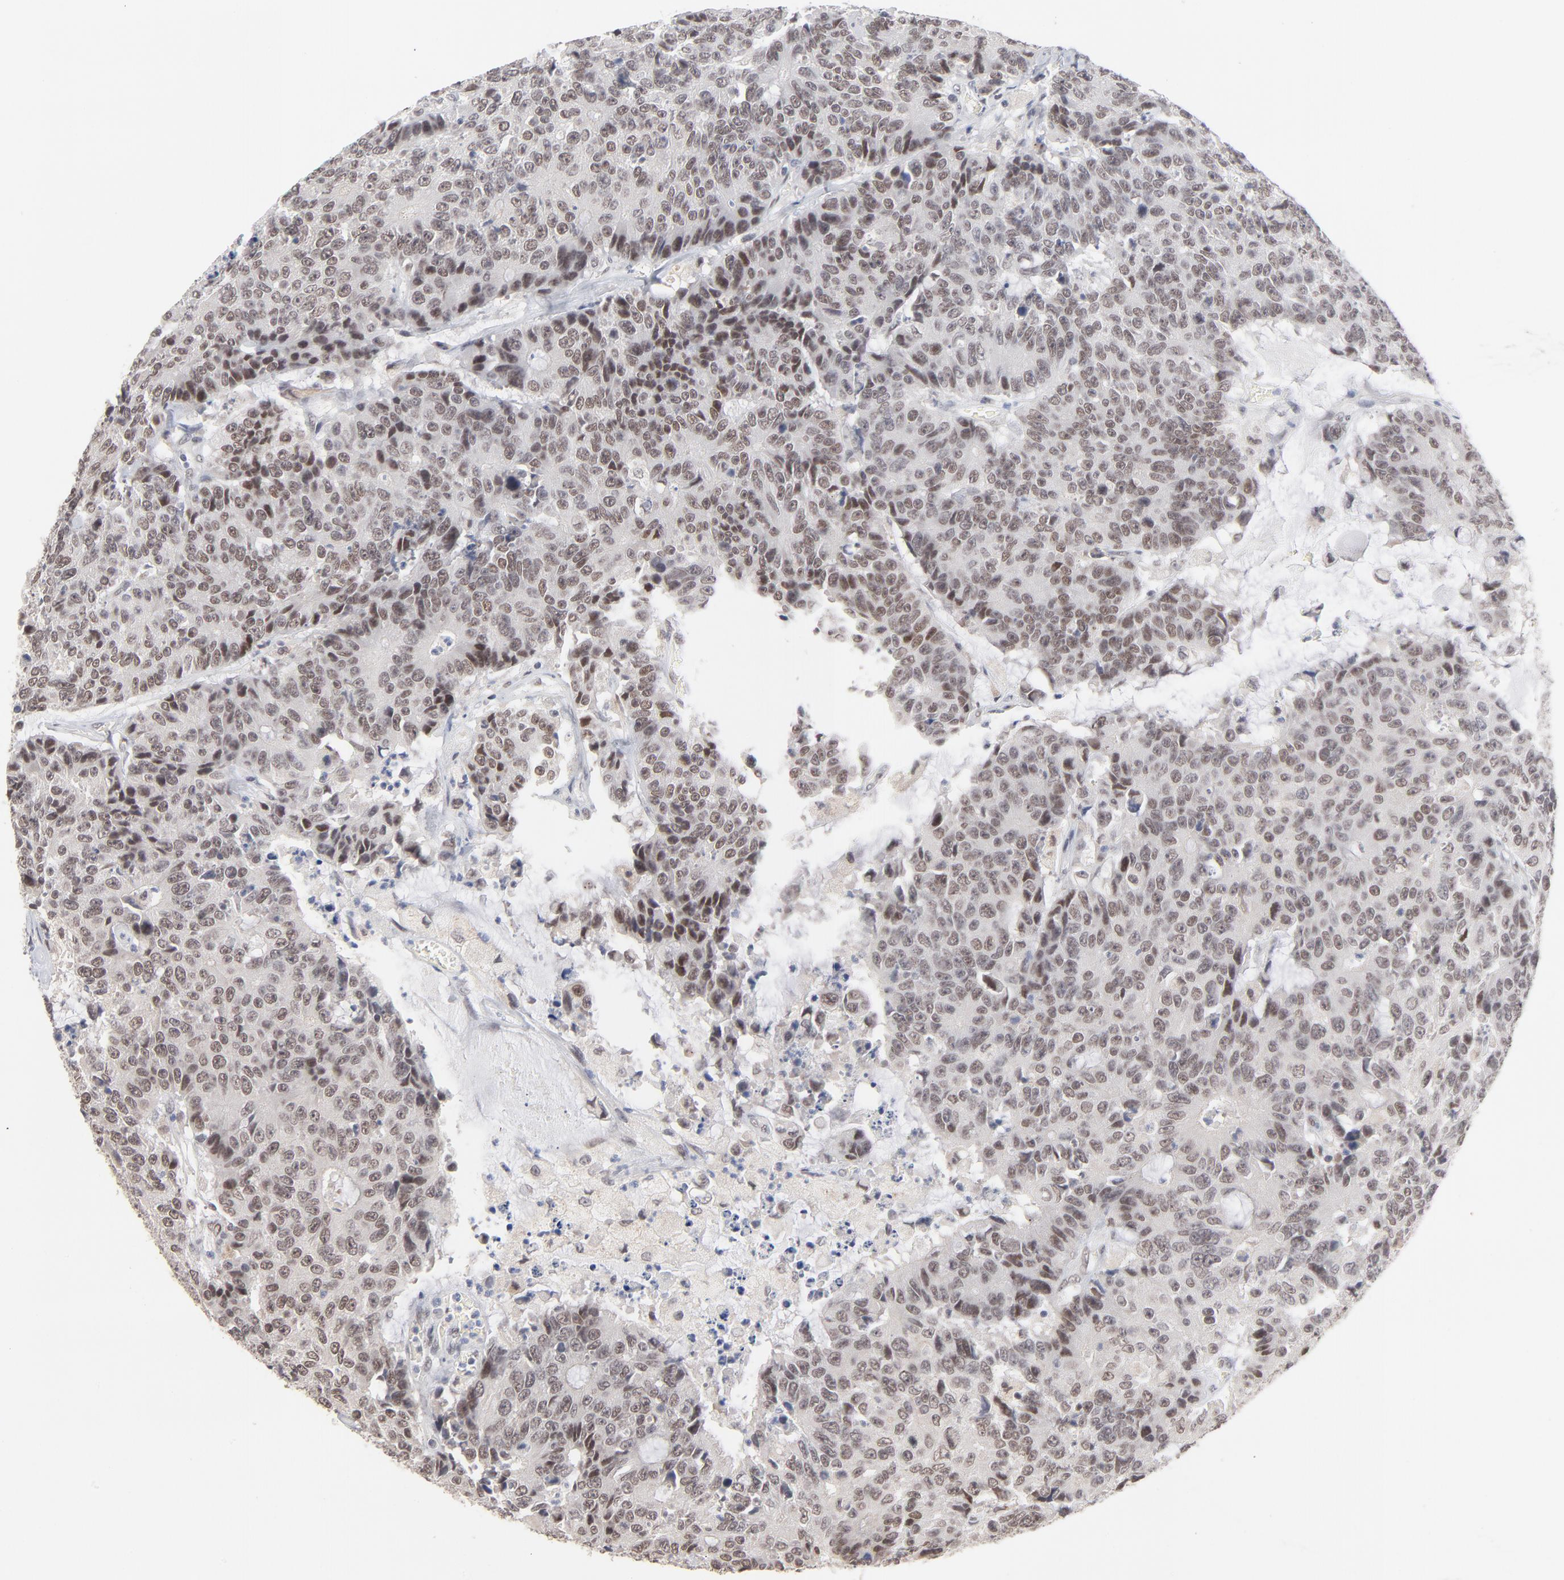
{"staining": {"intensity": "weak", "quantity": ">75%", "location": "nuclear"}, "tissue": "colorectal cancer", "cell_type": "Tumor cells", "image_type": "cancer", "snomed": [{"axis": "morphology", "description": "Adenocarcinoma, NOS"}, {"axis": "topography", "description": "Colon"}], "caption": "Human colorectal cancer (adenocarcinoma) stained for a protein (brown) demonstrates weak nuclear positive expression in approximately >75% of tumor cells.", "gene": "MBIP", "patient": {"sex": "female", "age": 86}}